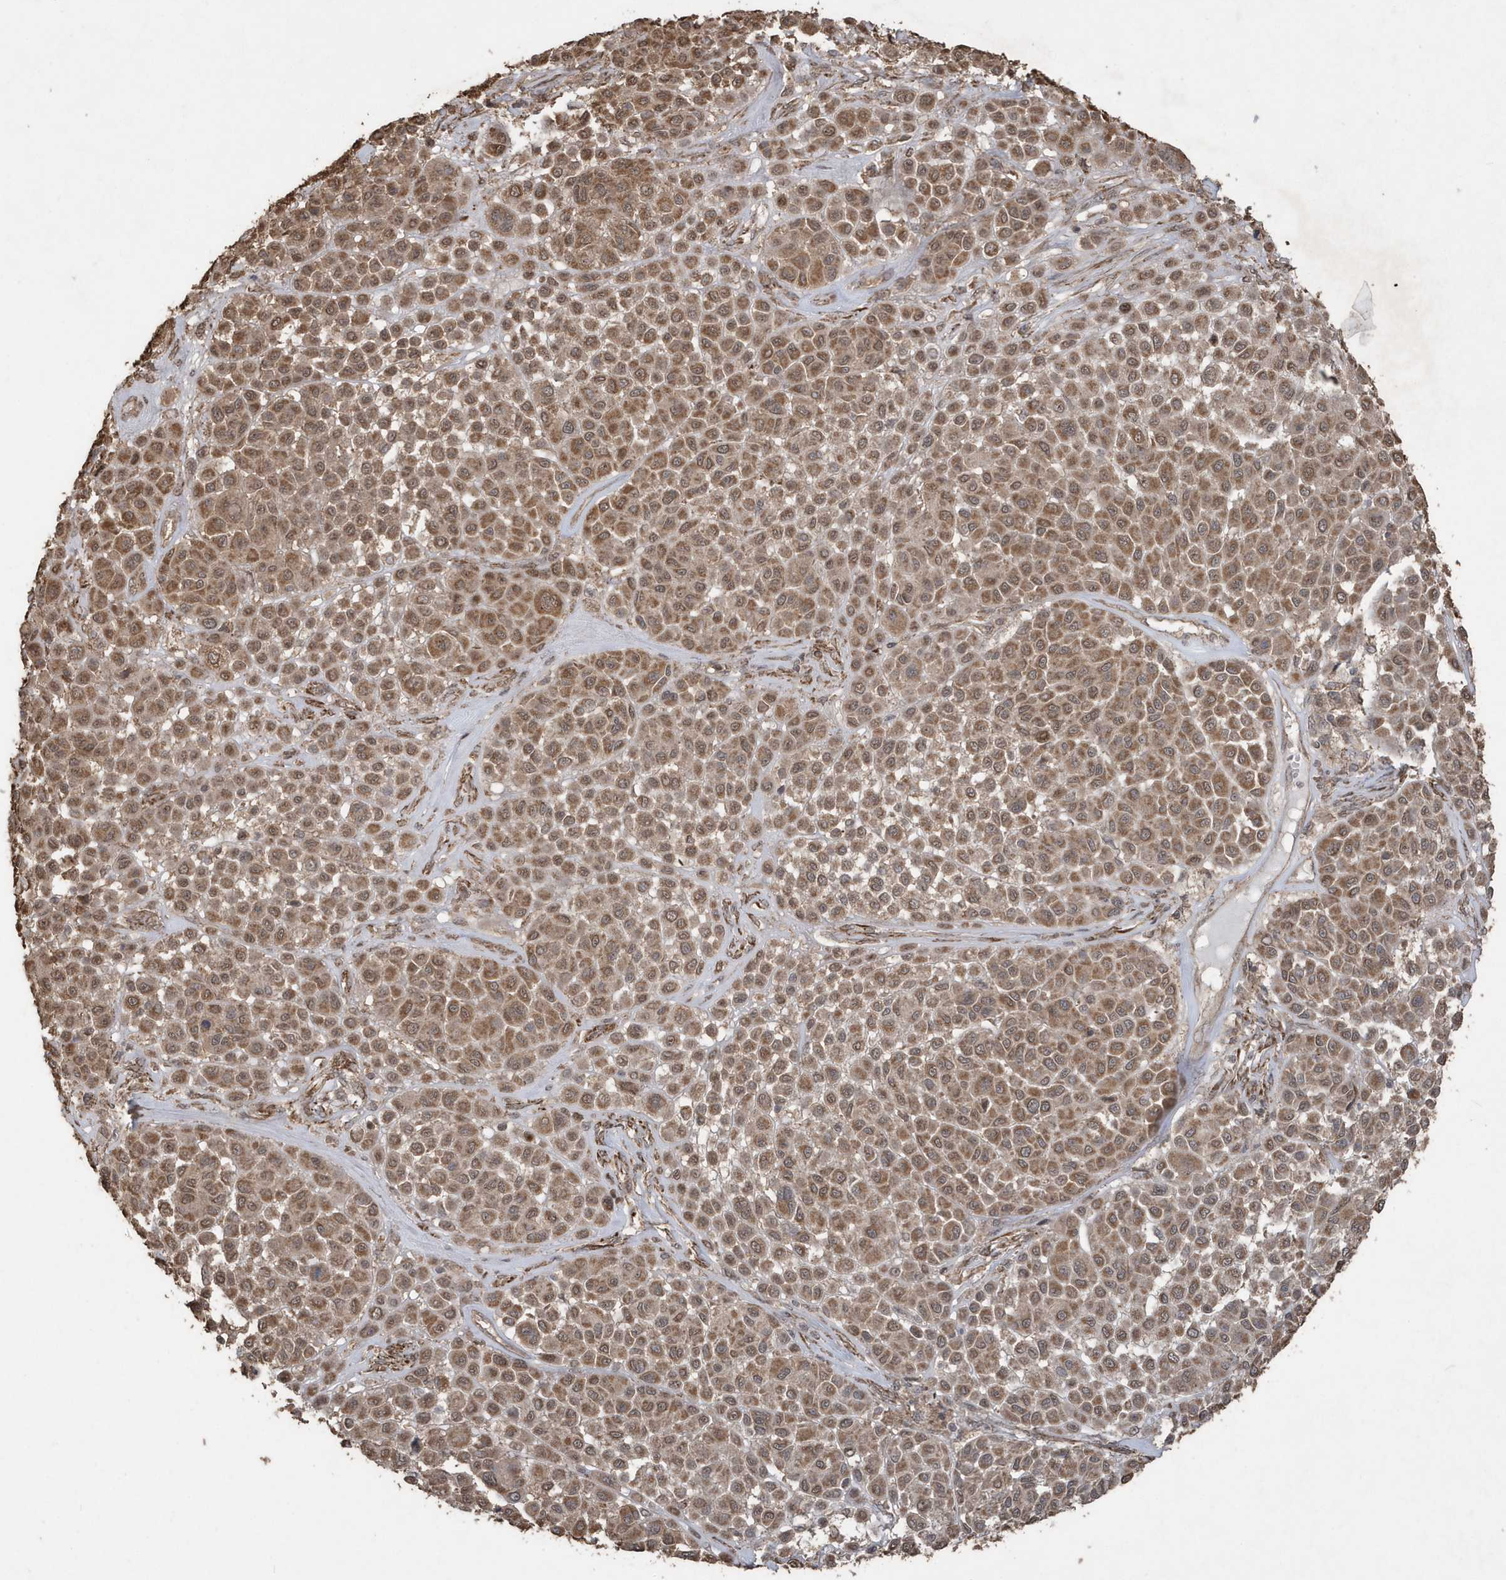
{"staining": {"intensity": "moderate", "quantity": ">75%", "location": "cytoplasmic/membranous"}, "tissue": "melanoma", "cell_type": "Tumor cells", "image_type": "cancer", "snomed": [{"axis": "morphology", "description": "Malignant melanoma, Metastatic site"}, {"axis": "topography", "description": "Soft tissue"}], "caption": "This is a micrograph of immunohistochemistry (IHC) staining of malignant melanoma (metastatic site), which shows moderate expression in the cytoplasmic/membranous of tumor cells.", "gene": "PAXBP1", "patient": {"sex": "male", "age": 41}}